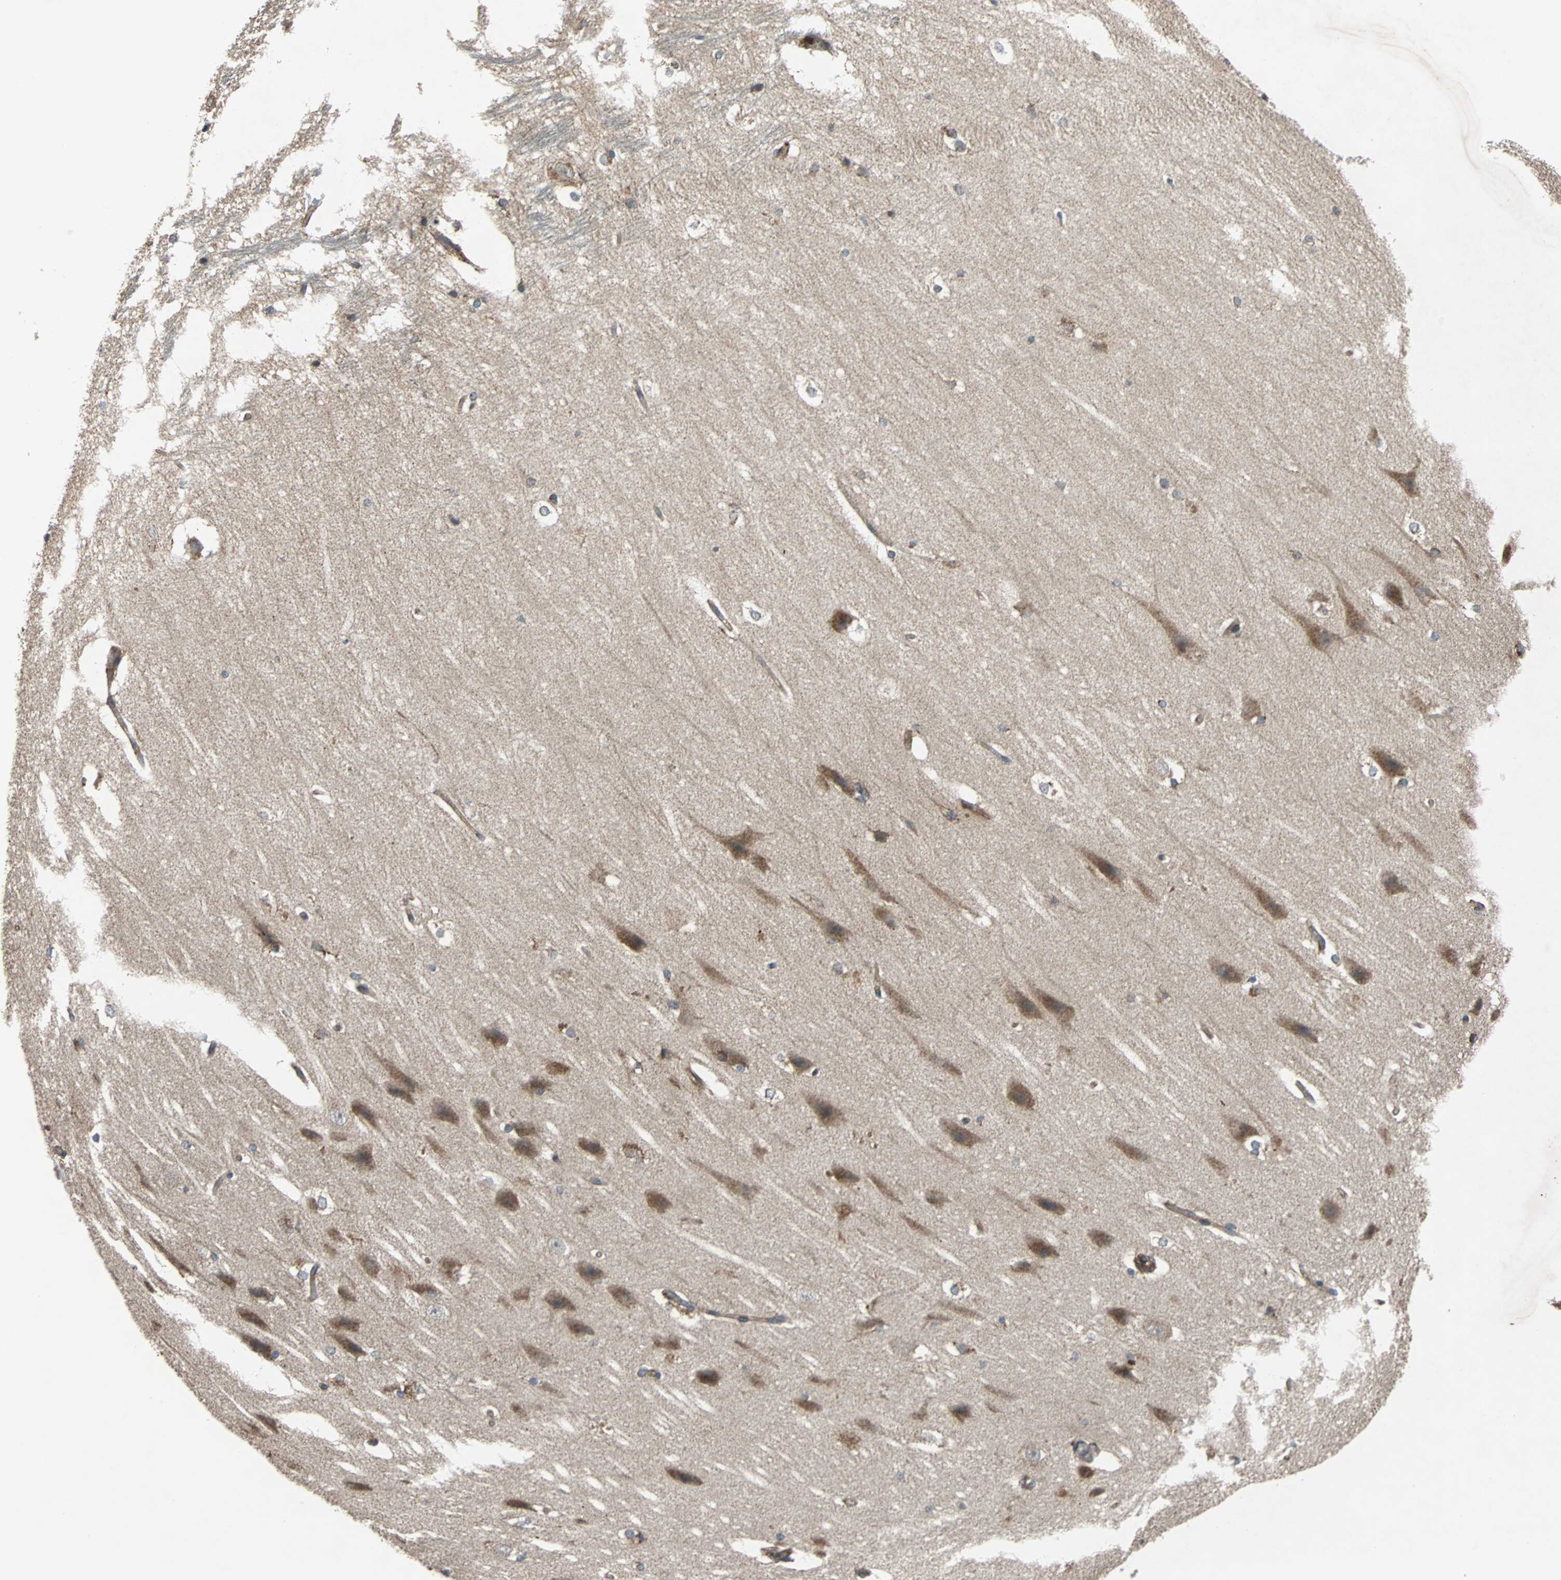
{"staining": {"intensity": "moderate", "quantity": "25%-75%", "location": "cytoplasmic/membranous"}, "tissue": "hippocampus", "cell_type": "Glial cells", "image_type": "normal", "snomed": [{"axis": "morphology", "description": "Normal tissue, NOS"}, {"axis": "topography", "description": "Hippocampus"}], "caption": "Moderate cytoplasmic/membranous positivity for a protein is appreciated in about 25%-75% of glial cells of normal hippocampus using IHC.", "gene": "ACTR3", "patient": {"sex": "female", "age": 19}}